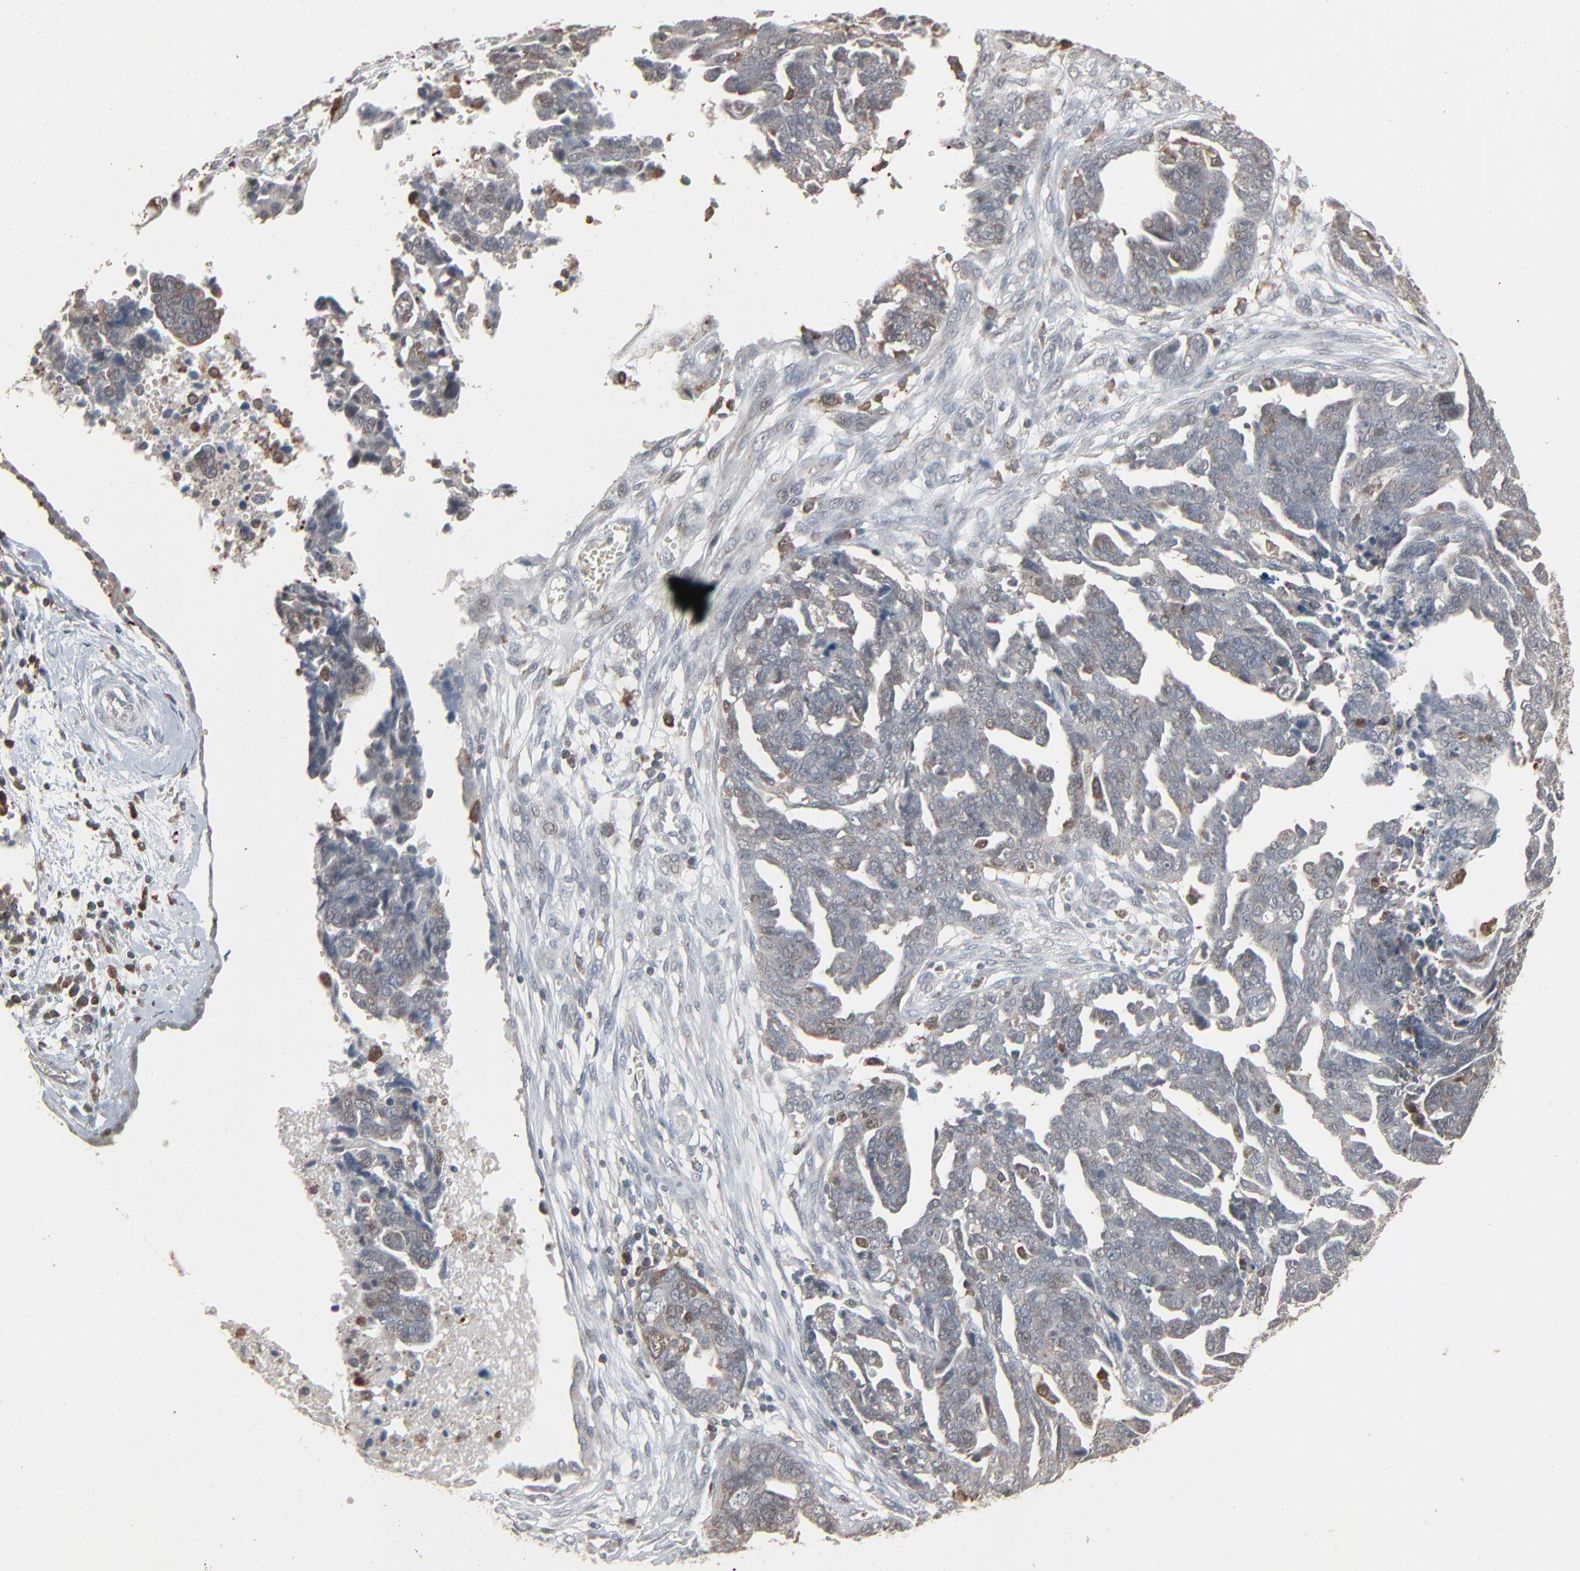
{"staining": {"intensity": "weak", "quantity": "<25%", "location": "cytoplasmic/membranous"}, "tissue": "ovarian cancer", "cell_type": "Tumor cells", "image_type": "cancer", "snomed": [{"axis": "morphology", "description": "Normal tissue, NOS"}, {"axis": "morphology", "description": "Cystadenocarcinoma, serous, NOS"}, {"axis": "topography", "description": "Fallopian tube"}, {"axis": "topography", "description": "Ovary"}], "caption": "IHC micrograph of neoplastic tissue: ovarian cancer (serous cystadenocarcinoma) stained with DAB shows no significant protein staining in tumor cells.", "gene": "DOCK8", "patient": {"sex": "female", "age": 56}}